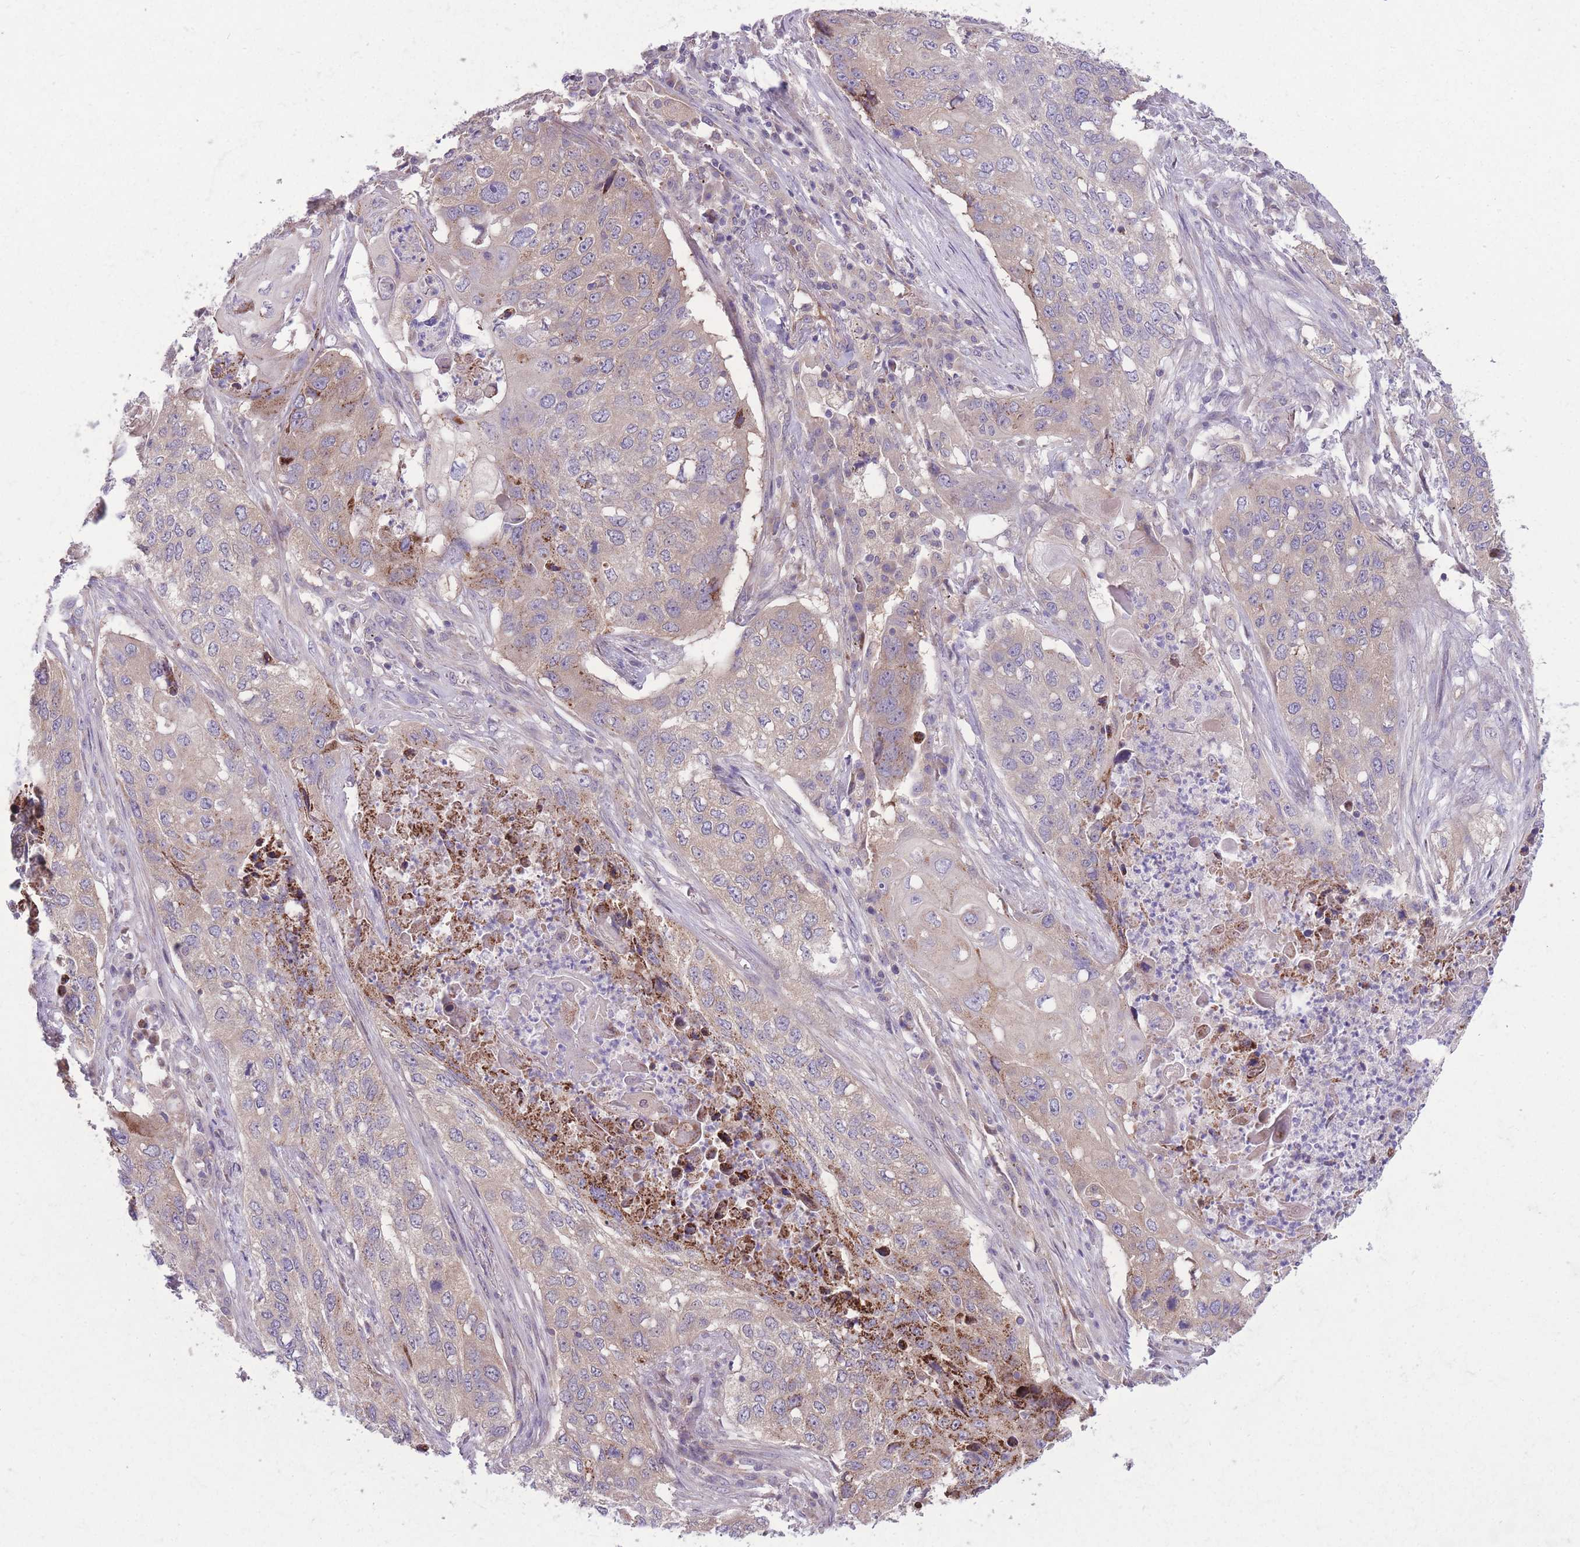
{"staining": {"intensity": "weak", "quantity": "25%-75%", "location": "cytoplasmic/membranous"}, "tissue": "lung cancer", "cell_type": "Tumor cells", "image_type": "cancer", "snomed": [{"axis": "morphology", "description": "Squamous cell carcinoma, NOS"}, {"axis": "topography", "description": "Lung"}], "caption": "This is an image of IHC staining of squamous cell carcinoma (lung), which shows weak positivity in the cytoplasmic/membranous of tumor cells.", "gene": "CCT6B", "patient": {"sex": "female", "age": 63}}